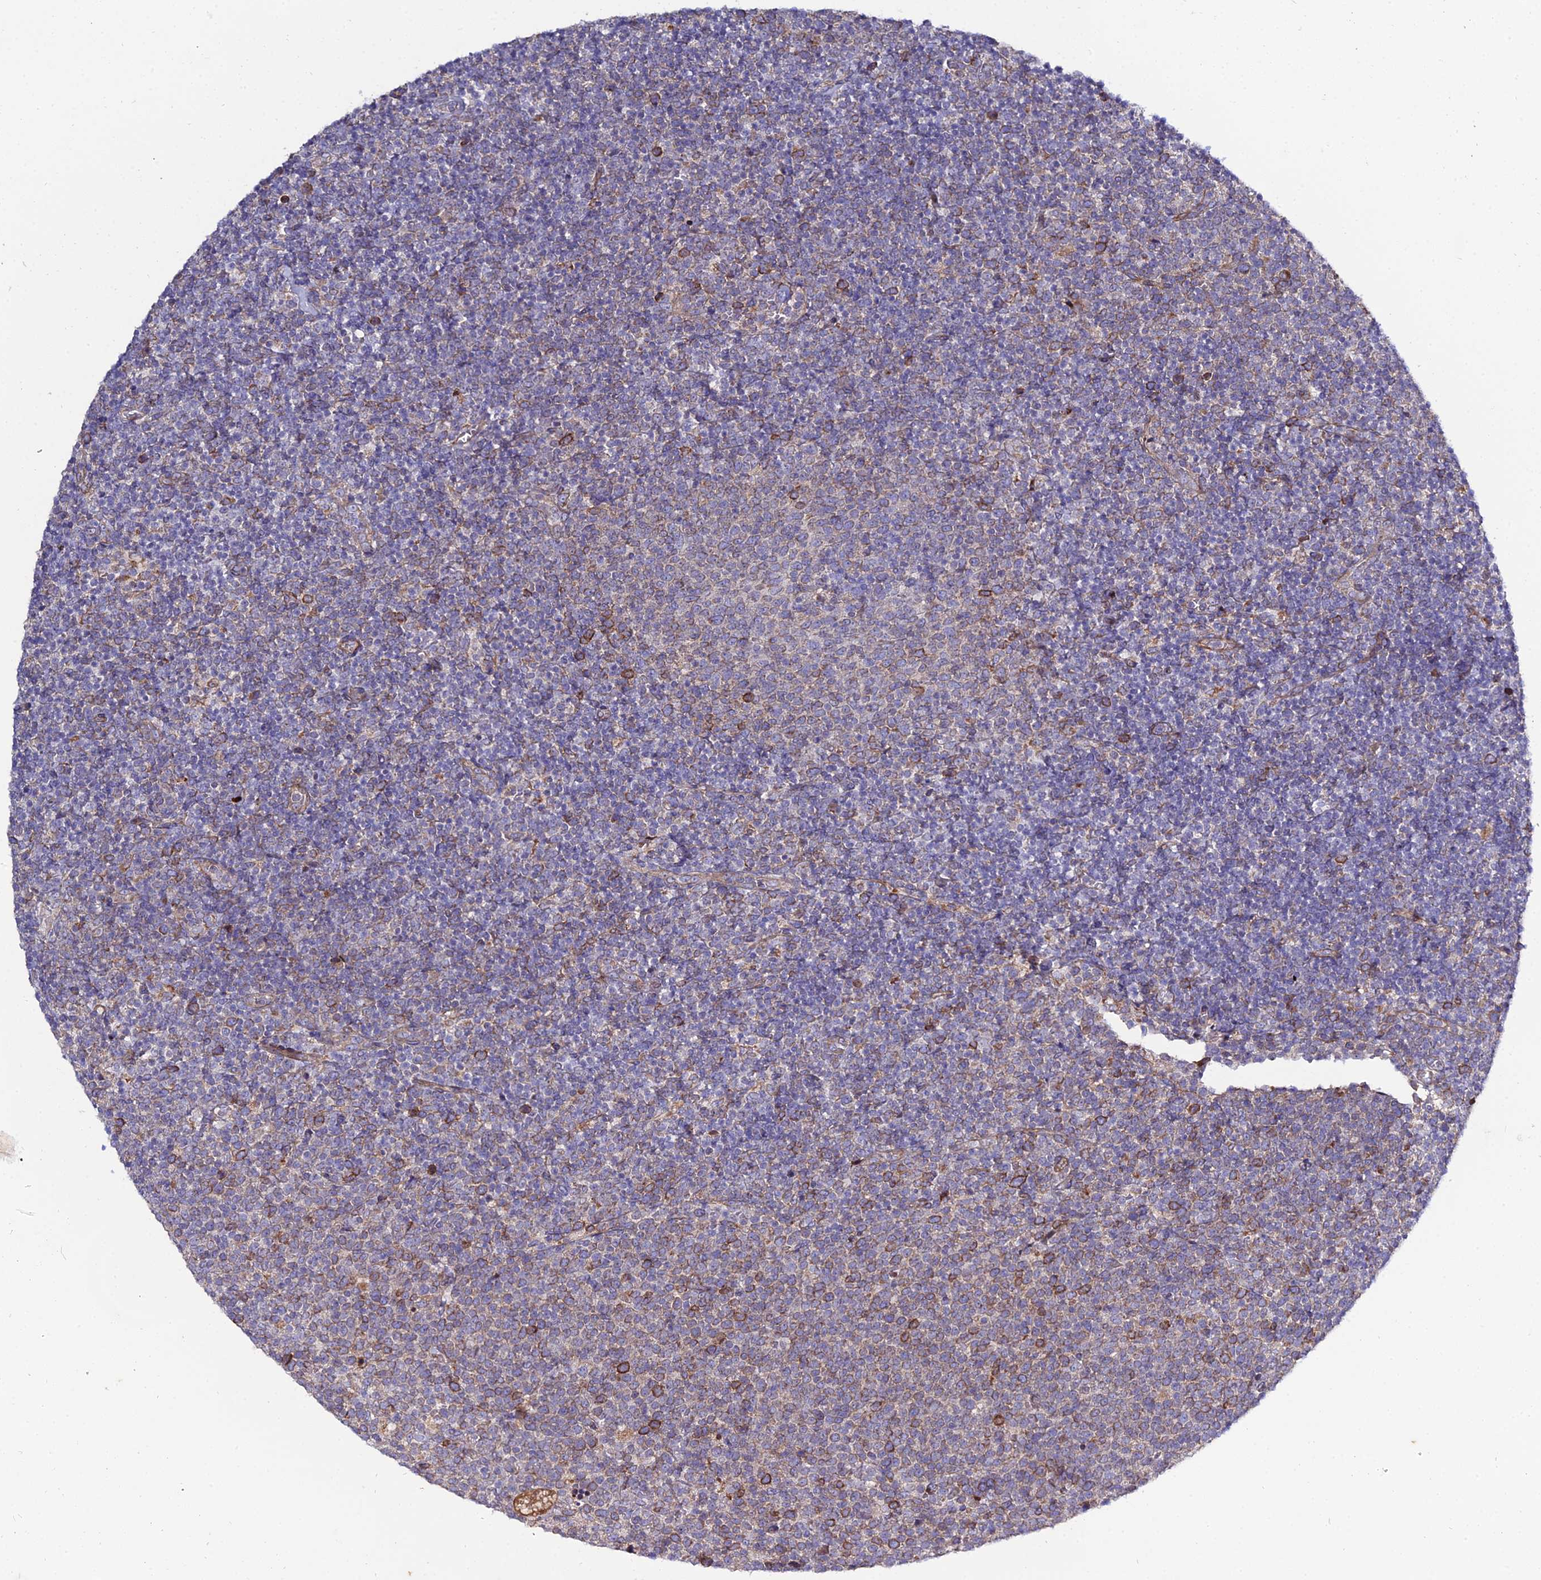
{"staining": {"intensity": "weak", "quantity": "25%-75%", "location": "cytoplasmic/membranous"}, "tissue": "lymphoma", "cell_type": "Tumor cells", "image_type": "cancer", "snomed": [{"axis": "morphology", "description": "Malignant lymphoma, non-Hodgkin's type, High grade"}, {"axis": "topography", "description": "Lymph node"}], "caption": "About 25%-75% of tumor cells in human lymphoma show weak cytoplasmic/membranous protein expression as visualized by brown immunohistochemical staining.", "gene": "ARL6IP1", "patient": {"sex": "male", "age": 61}}